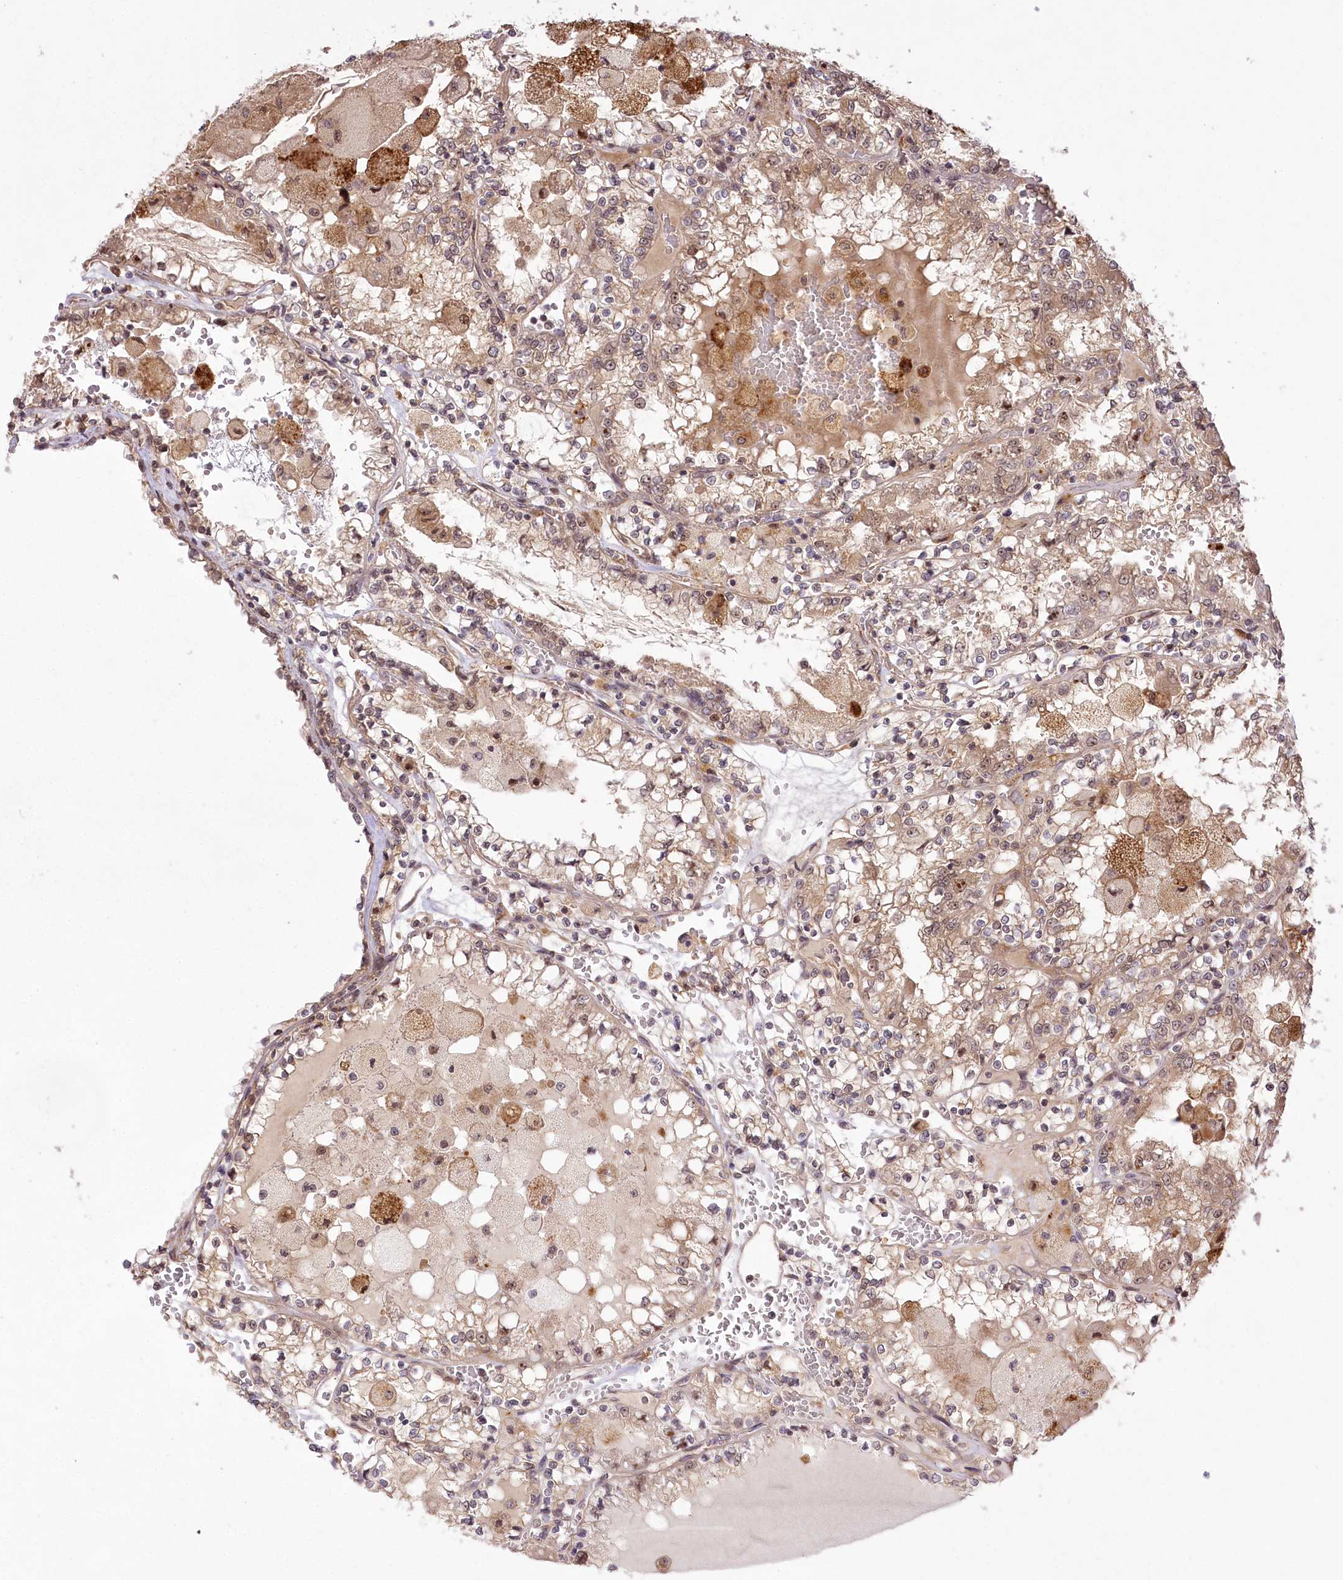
{"staining": {"intensity": "negative", "quantity": "none", "location": "none"}, "tissue": "renal cancer", "cell_type": "Tumor cells", "image_type": "cancer", "snomed": [{"axis": "morphology", "description": "Adenocarcinoma, NOS"}, {"axis": "topography", "description": "Kidney"}], "caption": "Histopathology image shows no protein expression in tumor cells of renal adenocarcinoma tissue.", "gene": "SERGEF", "patient": {"sex": "female", "age": 56}}